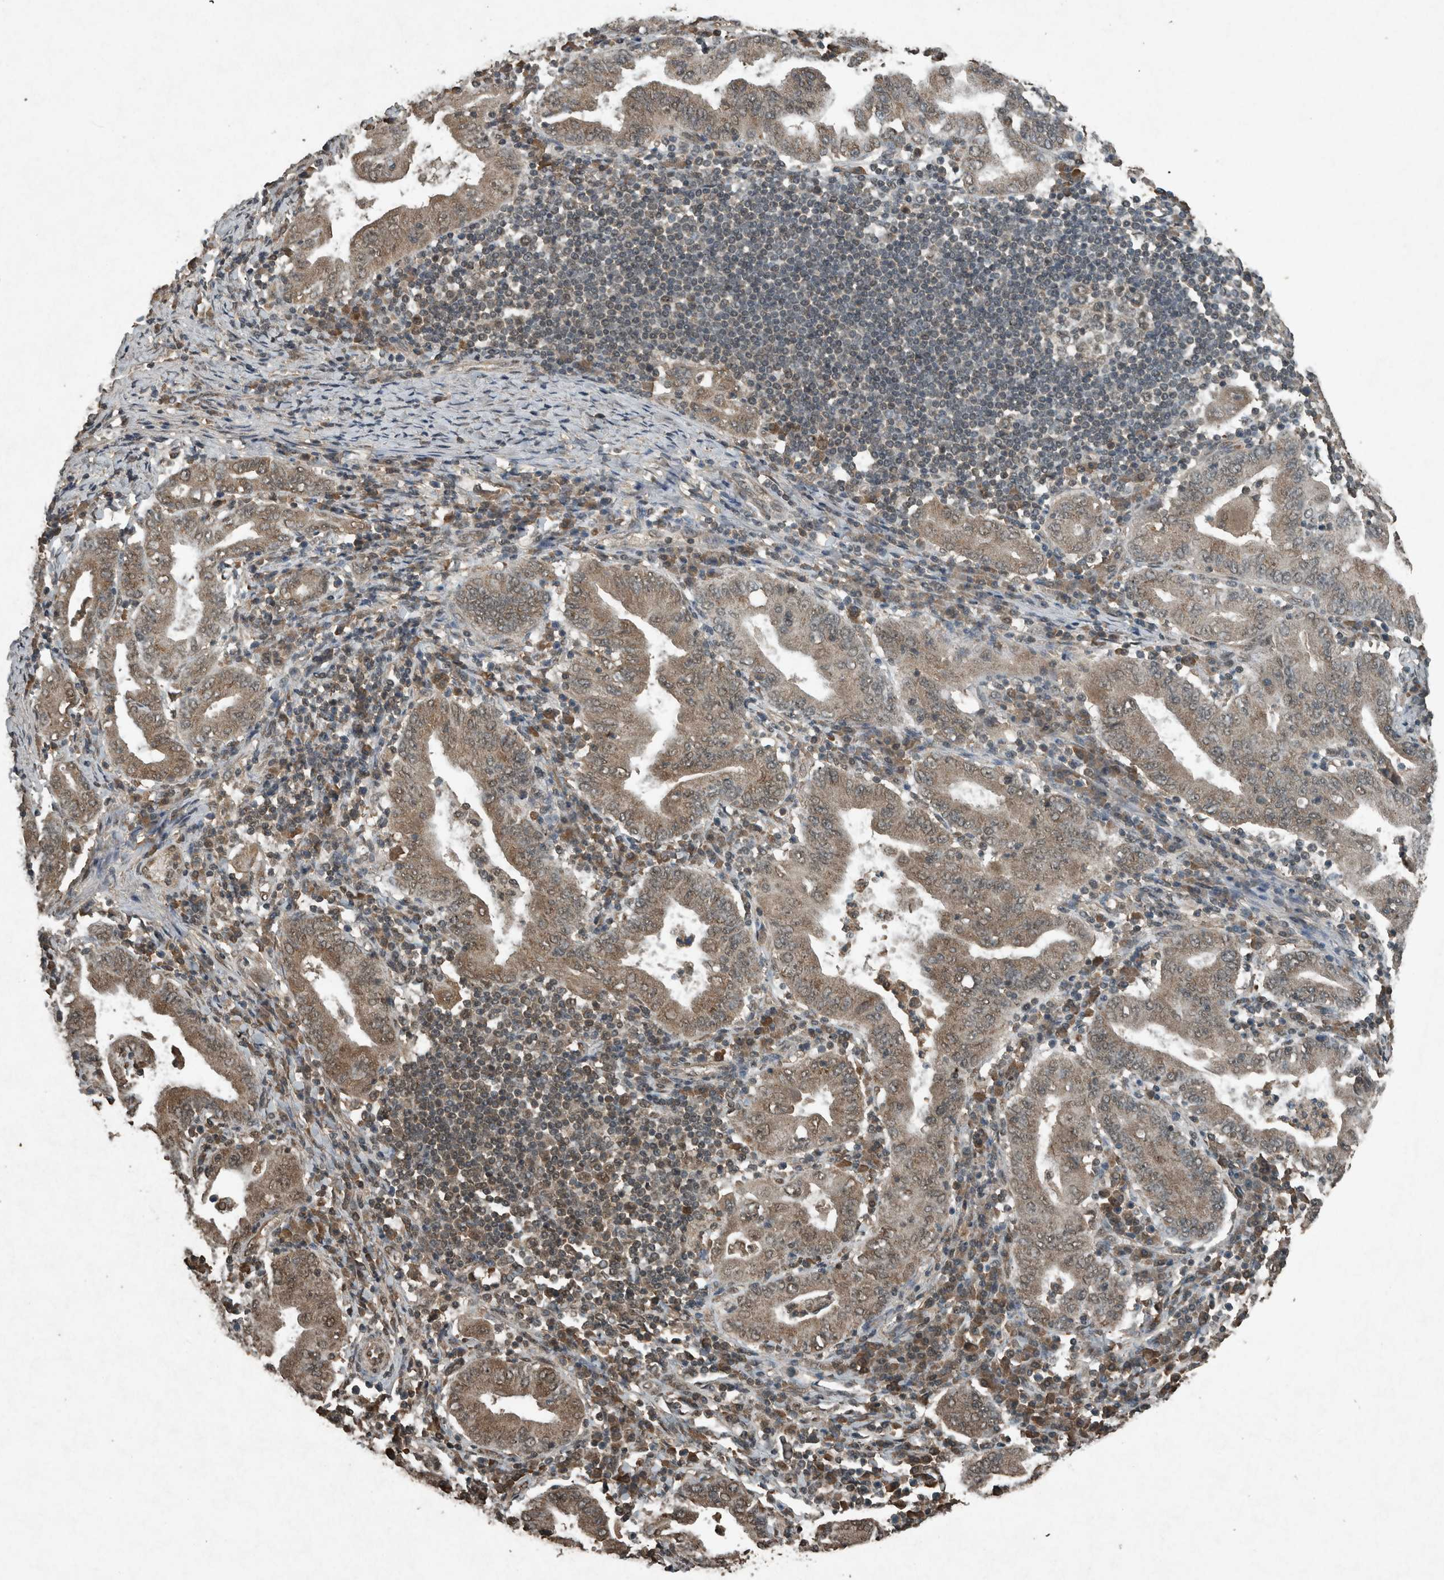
{"staining": {"intensity": "moderate", "quantity": "25%-75%", "location": "cytoplasmic/membranous,nuclear"}, "tissue": "stomach cancer", "cell_type": "Tumor cells", "image_type": "cancer", "snomed": [{"axis": "morphology", "description": "Normal tissue, NOS"}, {"axis": "morphology", "description": "Adenocarcinoma, NOS"}, {"axis": "topography", "description": "Esophagus"}, {"axis": "topography", "description": "Stomach, upper"}, {"axis": "topography", "description": "Peripheral nerve tissue"}], "caption": "A brown stain labels moderate cytoplasmic/membranous and nuclear positivity of a protein in stomach adenocarcinoma tumor cells.", "gene": "ARHGEF12", "patient": {"sex": "male", "age": 62}}